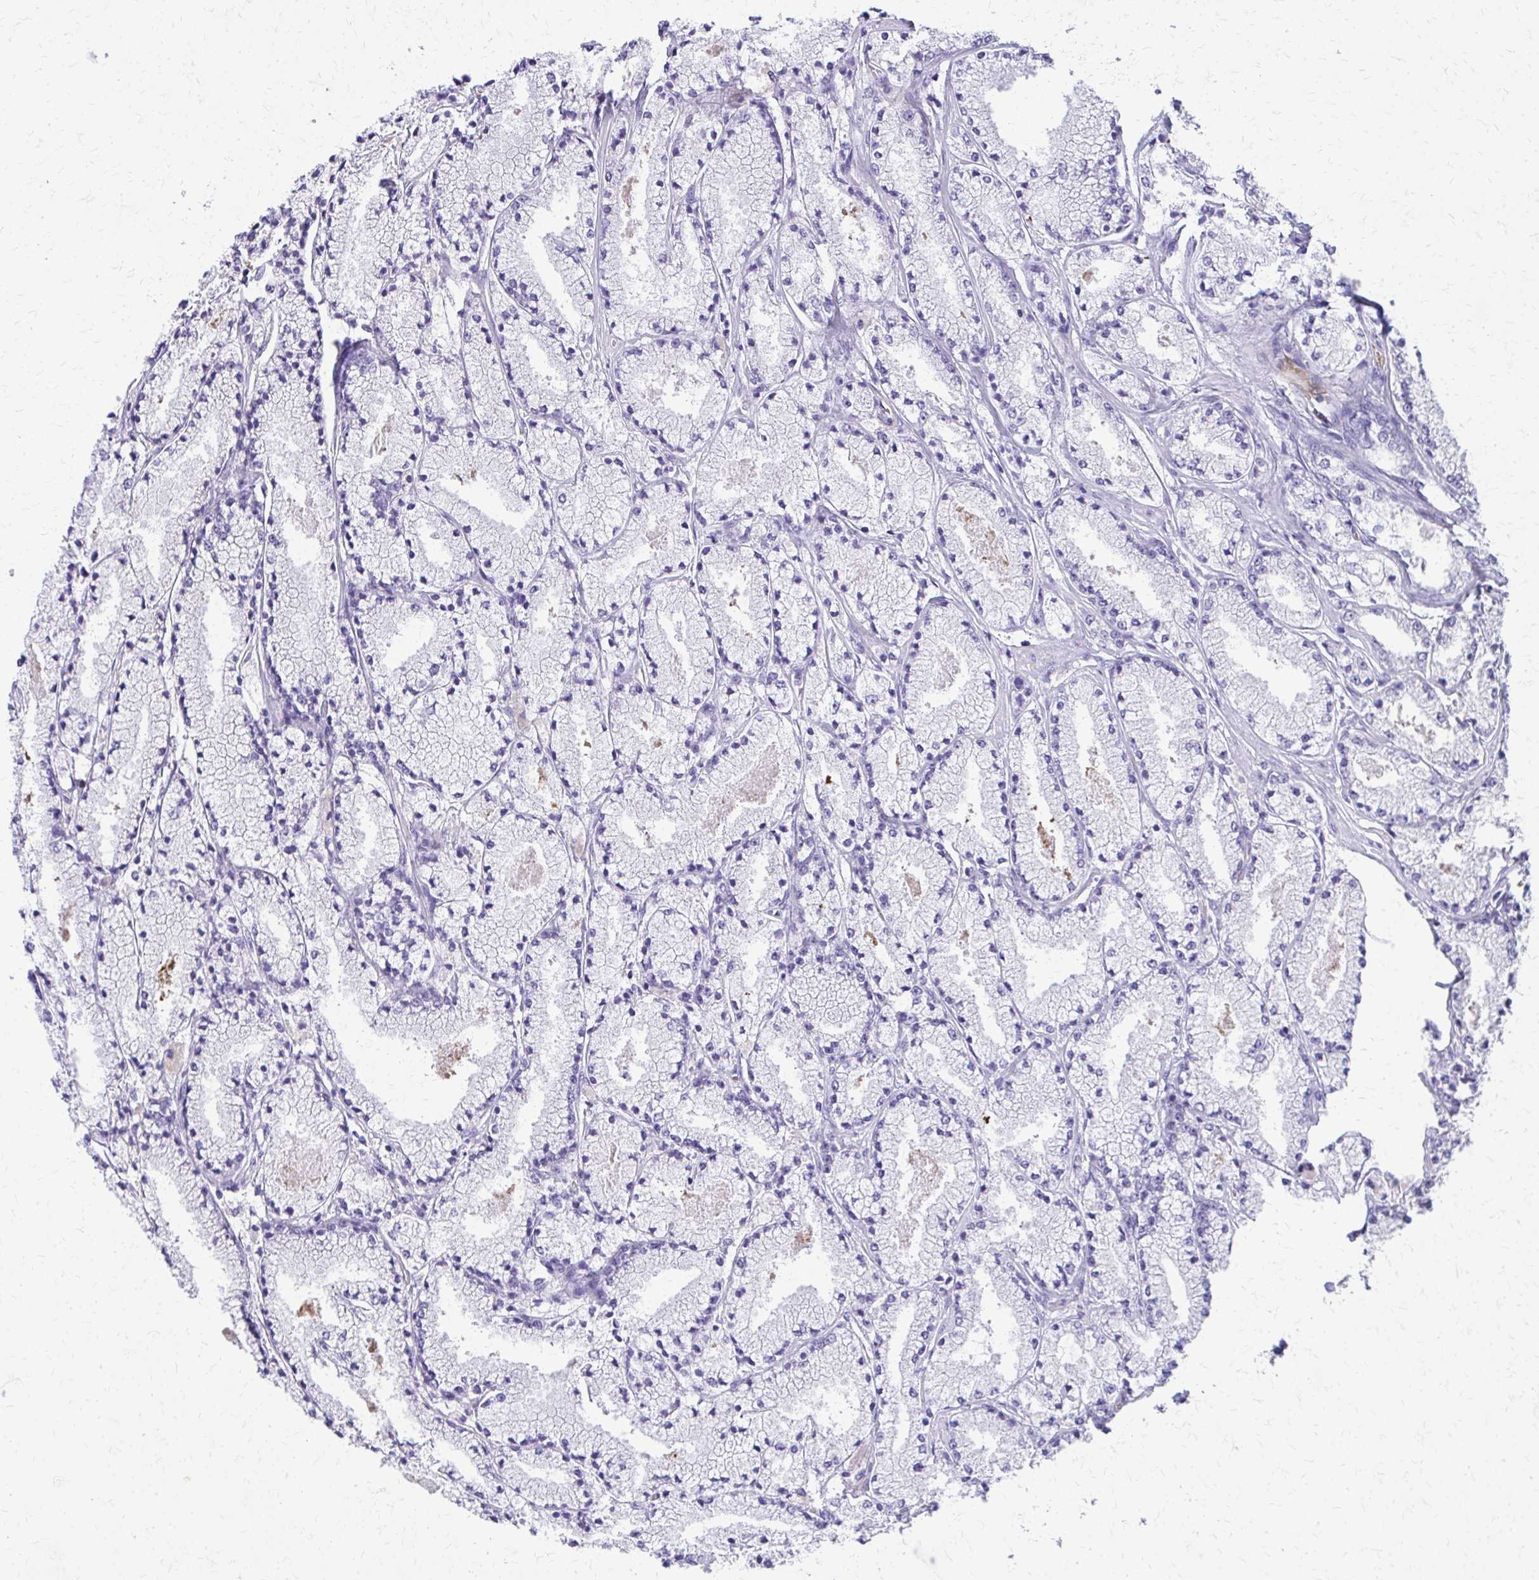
{"staining": {"intensity": "negative", "quantity": "none", "location": "none"}, "tissue": "prostate cancer", "cell_type": "Tumor cells", "image_type": "cancer", "snomed": [{"axis": "morphology", "description": "Adenocarcinoma, High grade"}, {"axis": "topography", "description": "Prostate"}], "caption": "Tumor cells show no significant expression in prostate cancer (adenocarcinoma (high-grade)).", "gene": "TRIM6", "patient": {"sex": "male", "age": 63}}